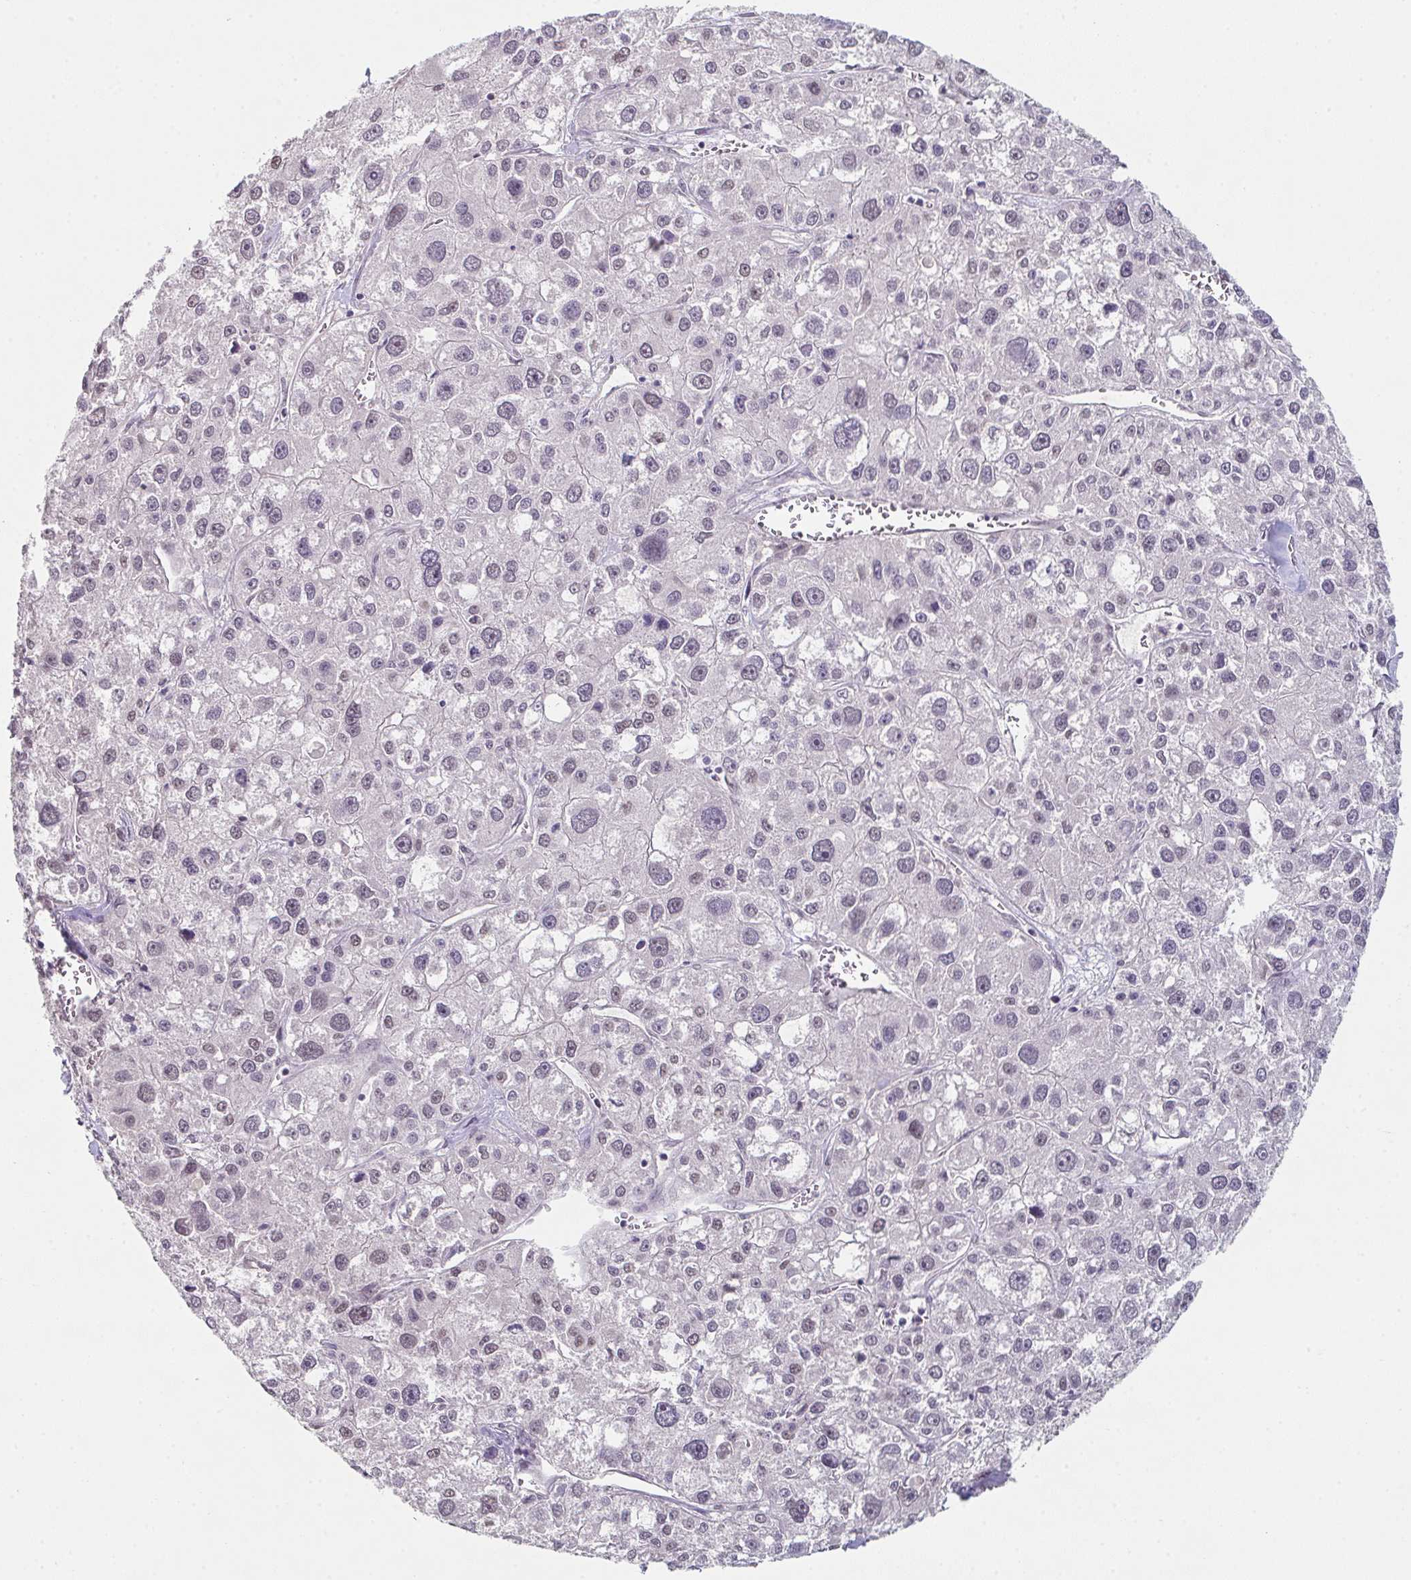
{"staining": {"intensity": "weak", "quantity": "<25%", "location": "nuclear"}, "tissue": "liver cancer", "cell_type": "Tumor cells", "image_type": "cancer", "snomed": [{"axis": "morphology", "description": "Carcinoma, Hepatocellular, NOS"}, {"axis": "topography", "description": "Liver"}], "caption": "This is an IHC histopathology image of hepatocellular carcinoma (liver). There is no staining in tumor cells.", "gene": "ZNF214", "patient": {"sex": "male", "age": 73}}